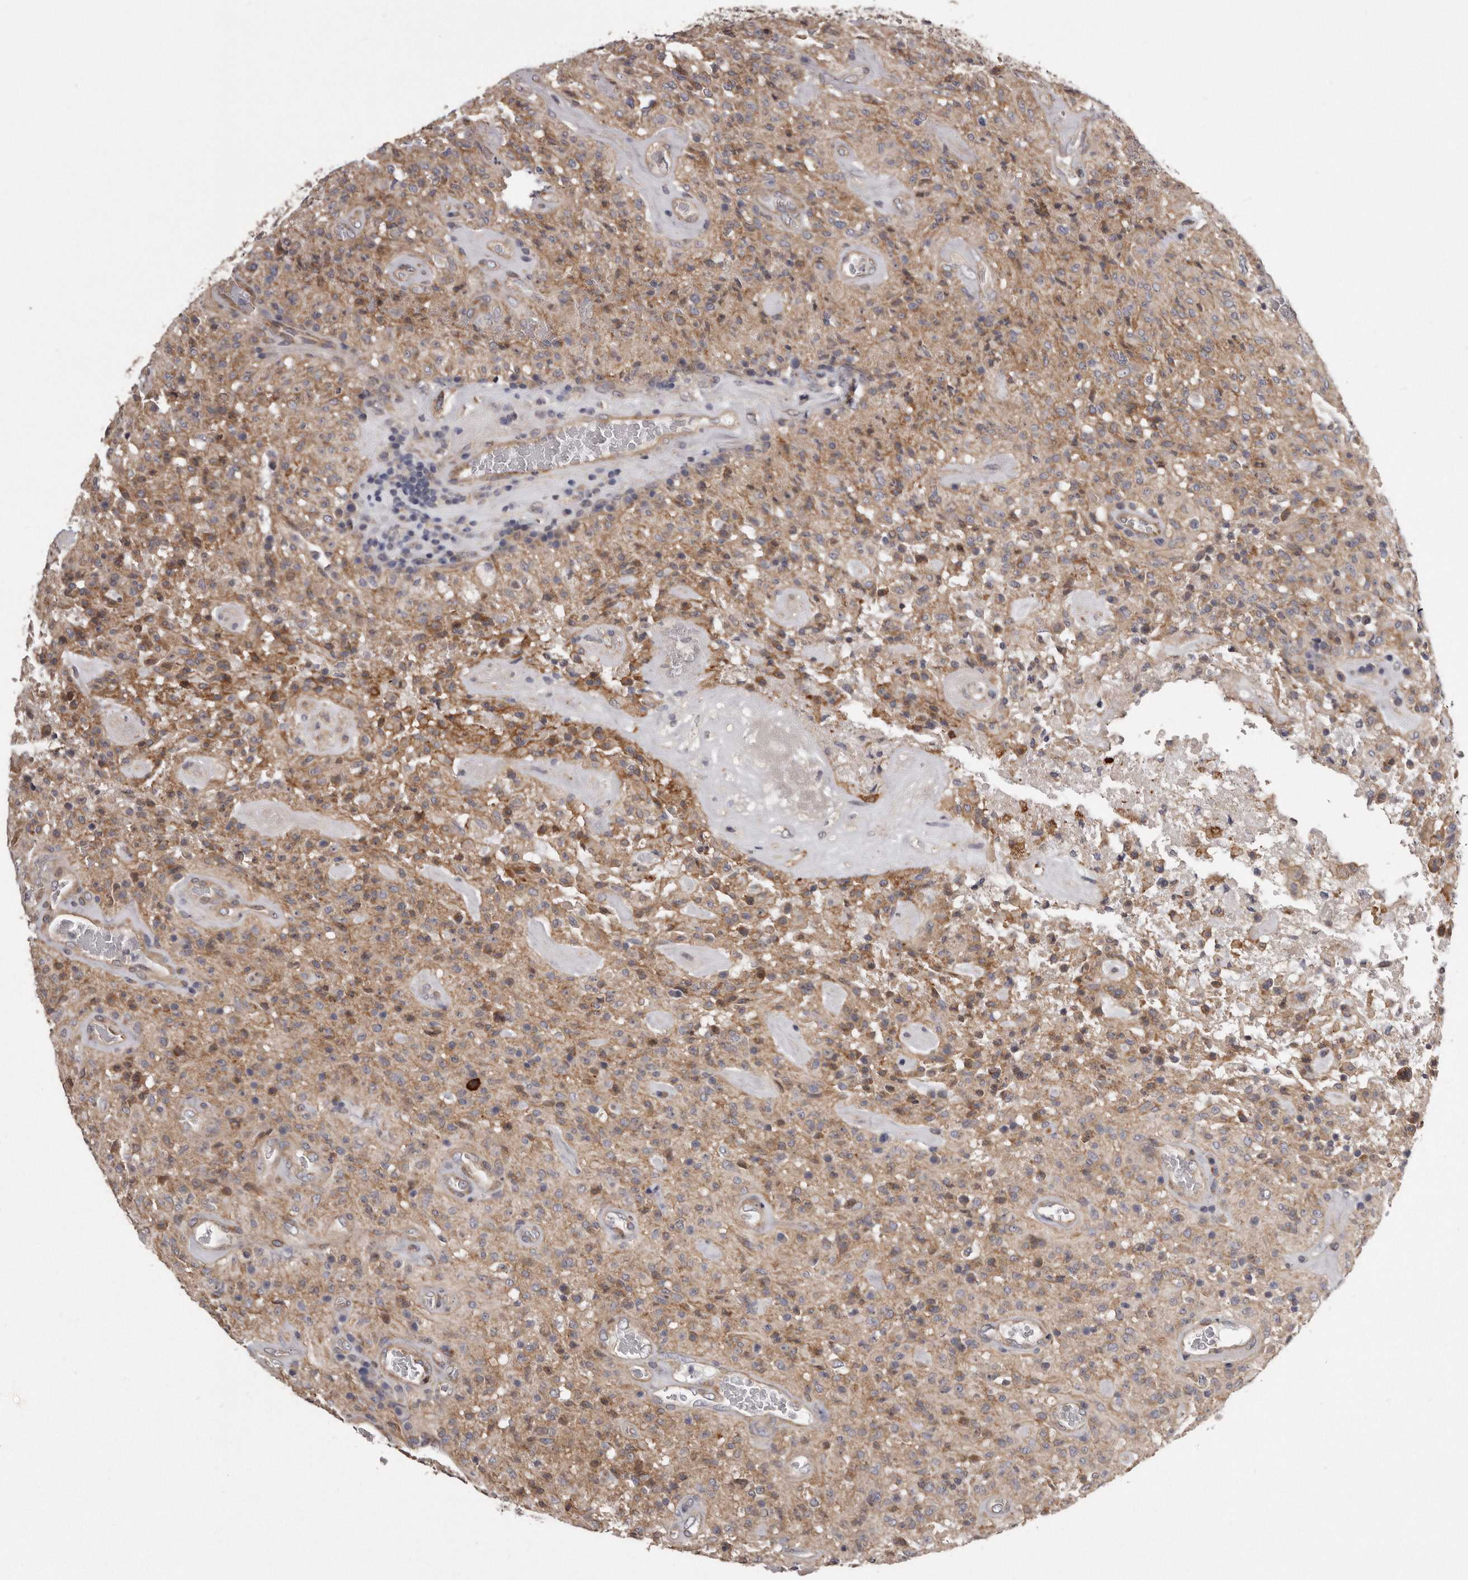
{"staining": {"intensity": "moderate", "quantity": "25%-75%", "location": "cytoplasmic/membranous"}, "tissue": "glioma", "cell_type": "Tumor cells", "image_type": "cancer", "snomed": [{"axis": "morphology", "description": "Glioma, malignant, High grade"}, {"axis": "topography", "description": "Brain"}], "caption": "There is medium levels of moderate cytoplasmic/membranous staining in tumor cells of glioma, as demonstrated by immunohistochemical staining (brown color).", "gene": "ARMCX1", "patient": {"sex": "female", "age": 57}}